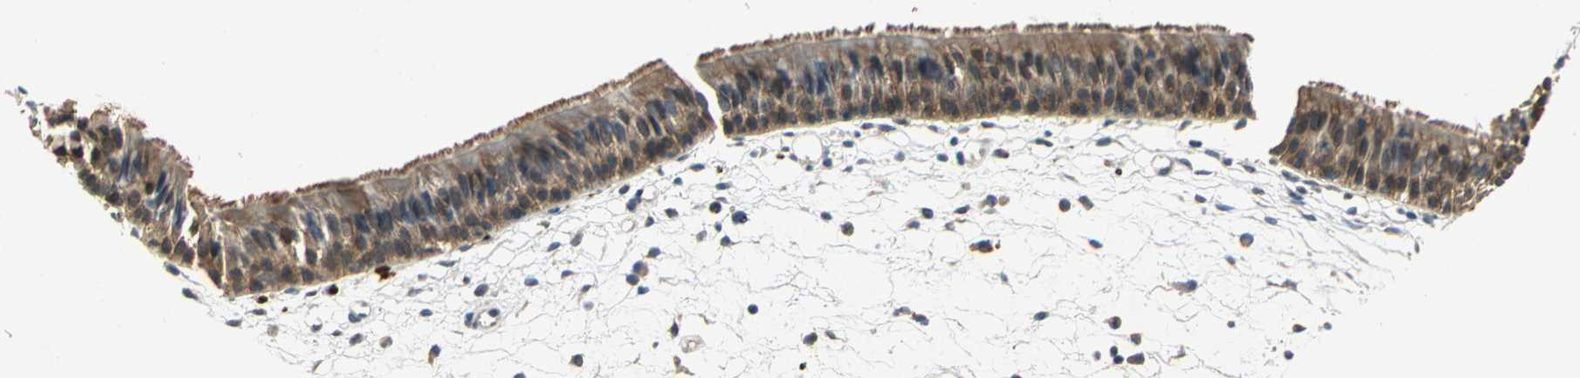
{"staining": {"intensity": "moderate", "quantity": ">75%", "location": "cytoplasmic/membranous"}, "tissue": "nasopharynx", "cell_type": "Respiratory epithelial cells", "image_type": "normal", "snomed": [{"axis": "morphology", "description": "Normal tissue, NOS"}, {"axis": "topography", "description": "Nasopharynx"}], "caption": "High-power microscopy captured an immunohistochemistry (IHC) image of unremarkable nasopharynx, revealing moderate cytoplasmic/membranous staining in approximately >75% of respiratory epithelial cells.", "gene": "MET", "patient": {"sex": "female", "age": 54}}